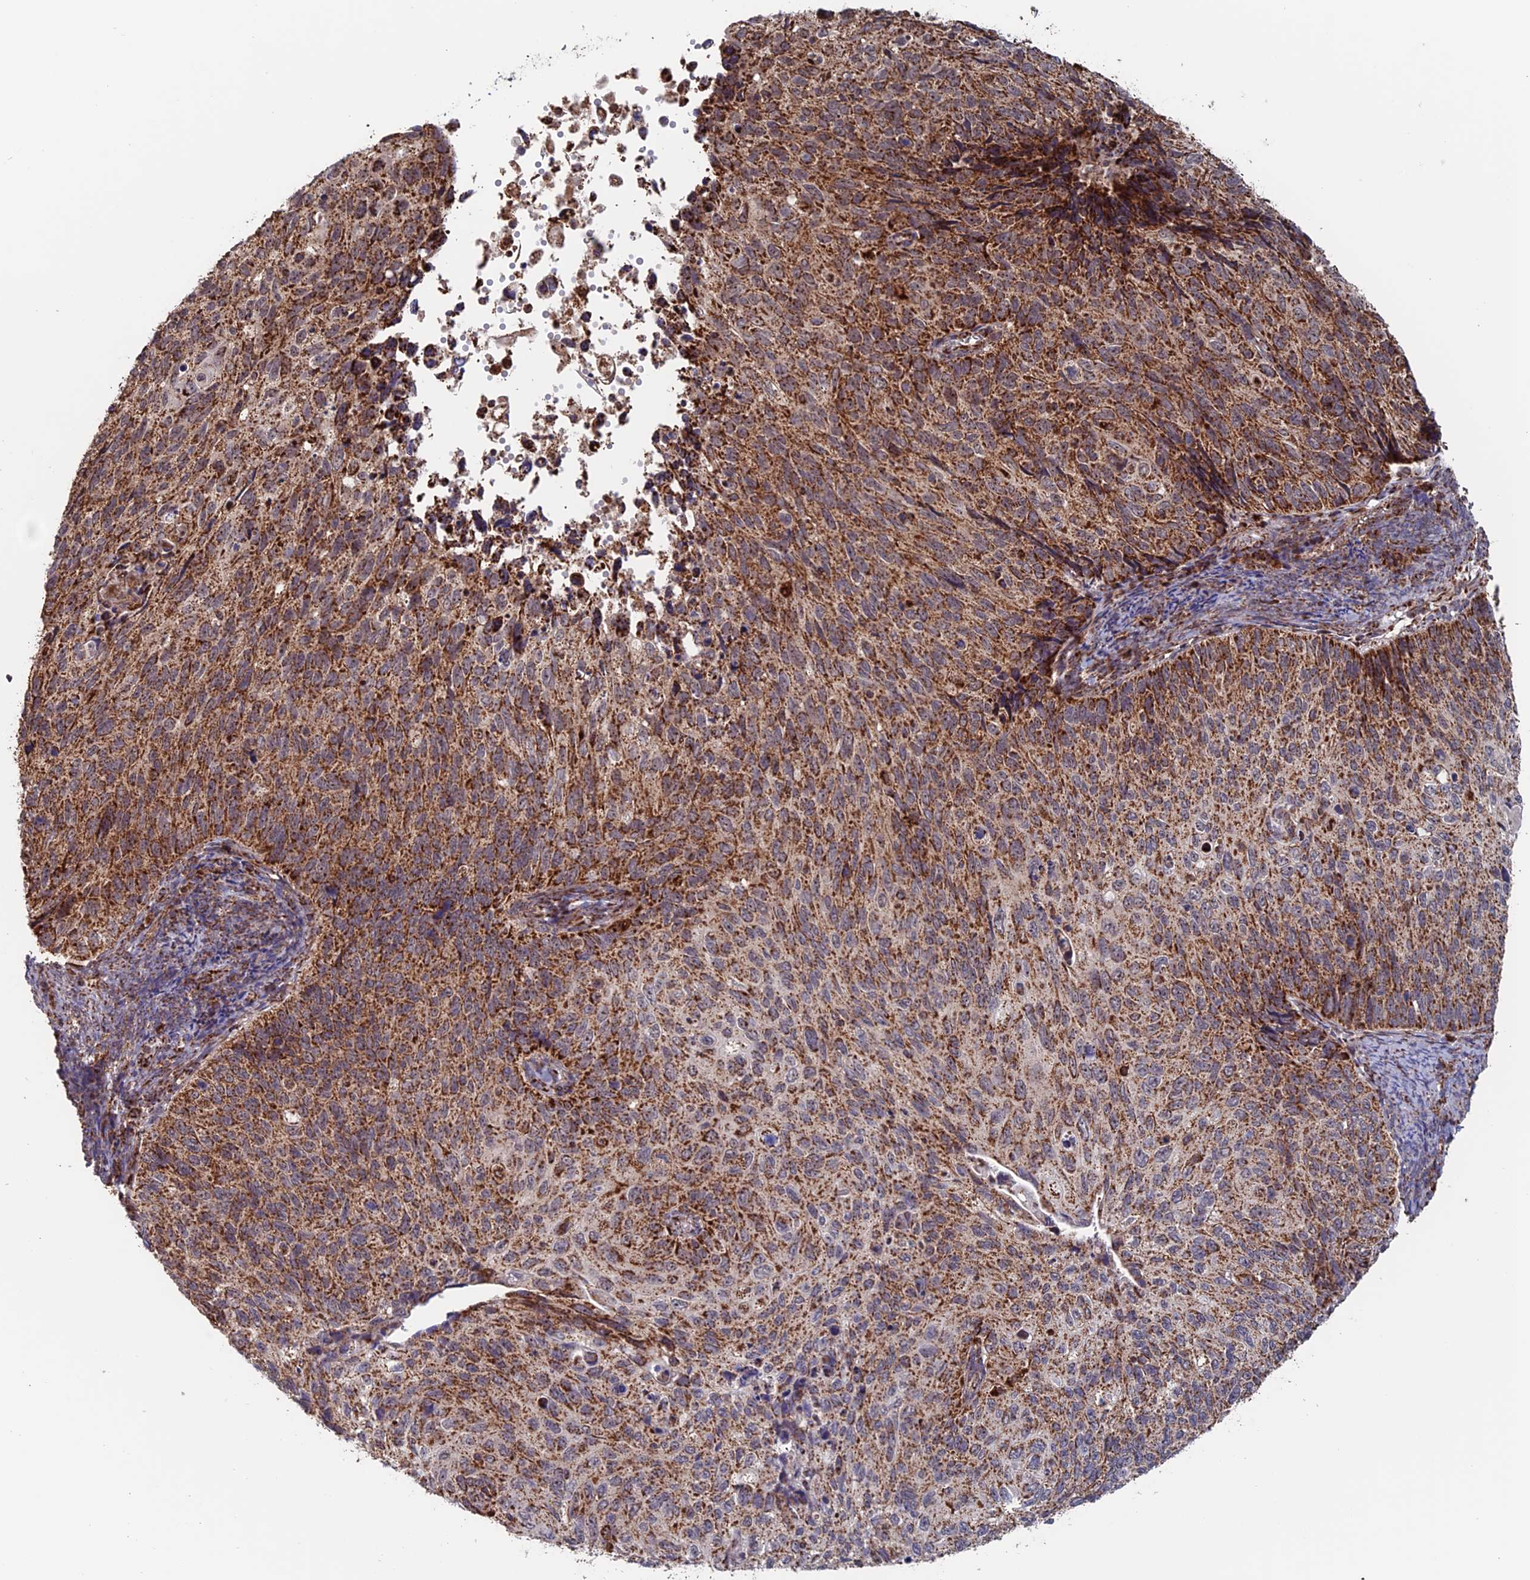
{"staining": {"intensity": "moderate", "quantity": ">75%", "location": "cytoplasmic/membranous"}, "tissue": "cervical cancer", "cell_type": "Tumor cells", "image_type": "cancer", "snomed": [{"axis": "morphology", "description": "Squamous cell carcinoma, NOS"}, {"axis": "topography", "description": "Cervix"}], "caption": "A high-resolution photomicrograph shows immunohistochemistry staining of squamous cell carcinoma (cervical), which displays moderate cytoplasmic/membranous positivity in approximately >75% of tumor cells. The staining was performed using DAB (3,3'-diaminobenzidine) to visualize the protein expression in brown, while the nuclei were stained in blue with hematoxylin (Magnification: 20x).", "gene": "DTYMK", "patient": {"sex": "female", "age": 70}}